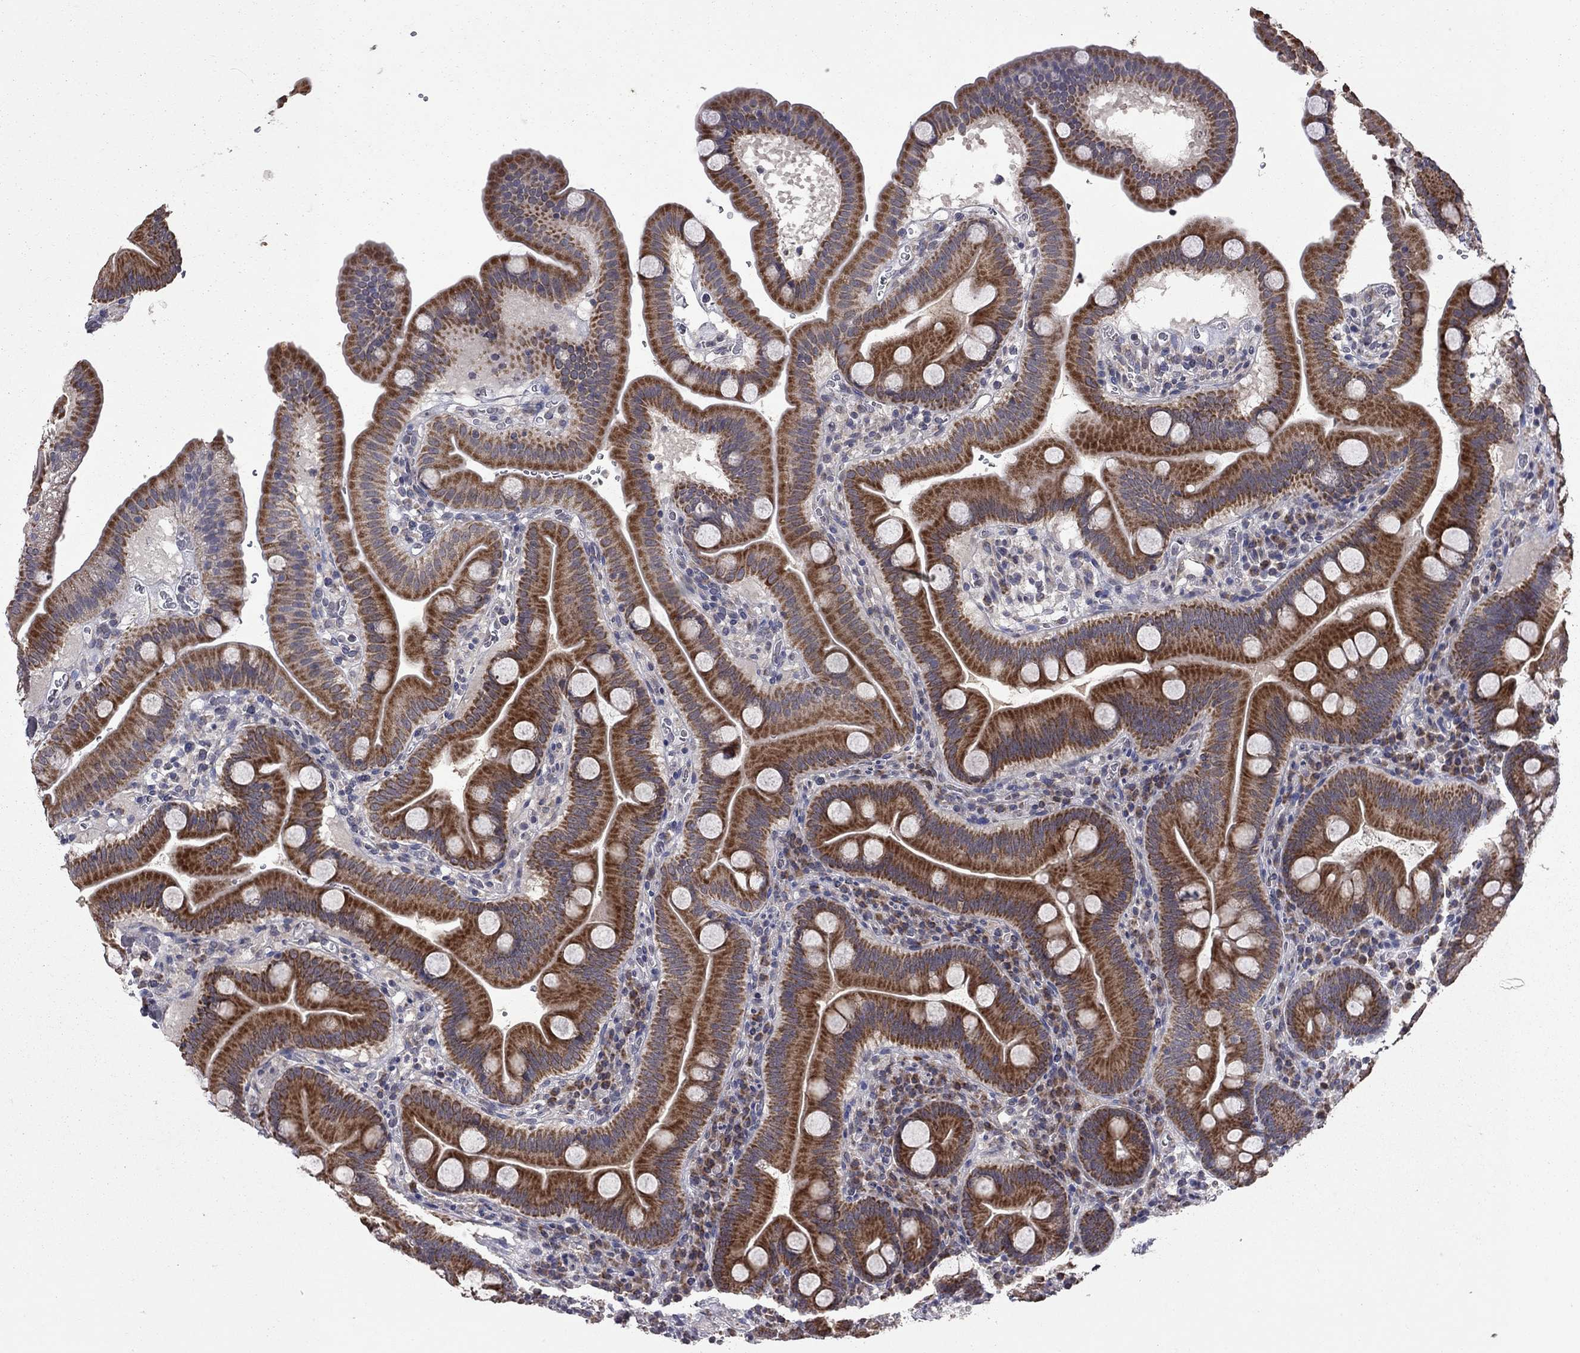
{"staining": {"intensity": "strong", "quantity": ">75%", "location": "cytoplasmic/membranous"}, "tissue": "duodenum", "cell_type": "Glandular cells", "image_type": "normal", "snomed": [{"axis": "morphology", "description": "Normal tissue, NOS"}, {"axis": "topography", "description": "Duodenum"}], "caption": "Human duodenum stained for a protein (brown) displays strong cytoplasmic/membranous positive staining in approximately >75% of glandular cells.", "gene": "NDUFB1", "patient": {"sex": "male", "age": 59}}